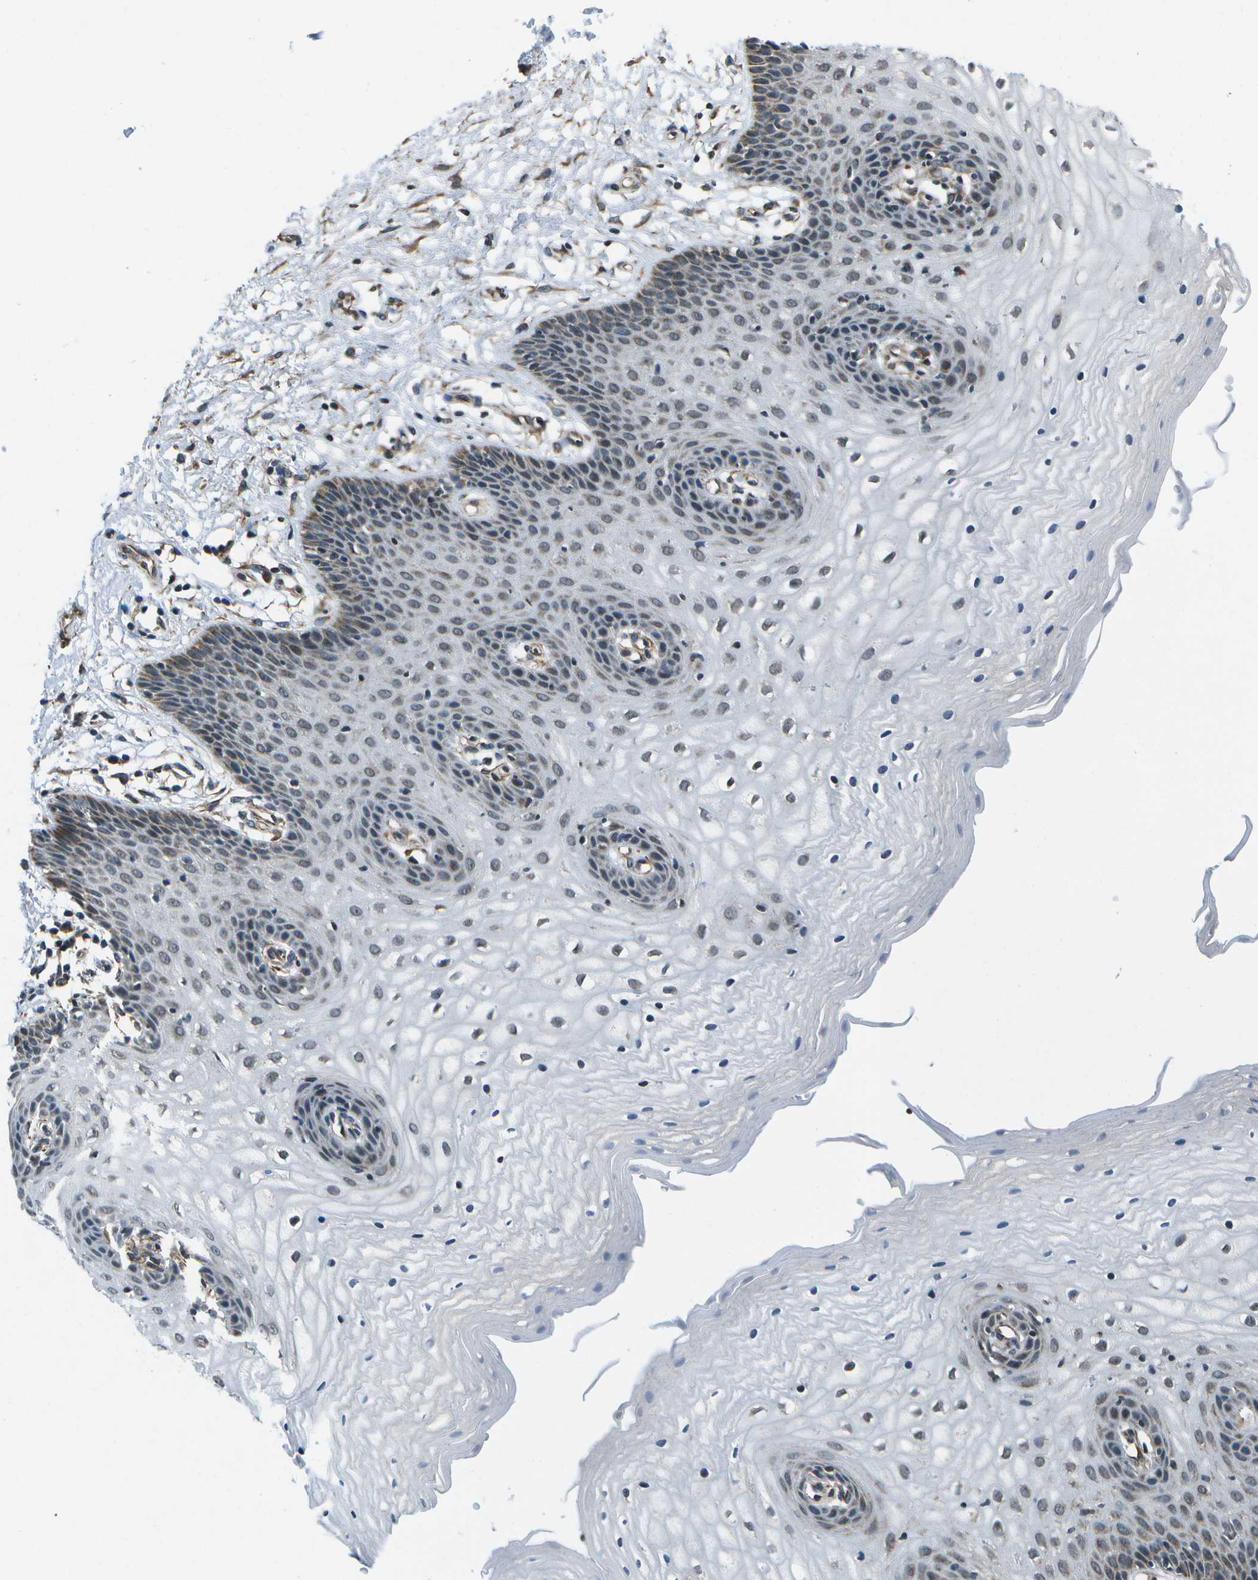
{"staining": {"intensity": "weak", "quantity": "<25%", "location": "cytoplasmic/membranous"}, "tissue": "vagina", "cell_type": "Squamous epithelial cells", "image_type": "normal", "snomed": [{"axis": "morphology", "description": "Normal tissue, NOS"}, {"axis": "topography", "description": "Vagina"}], "caption": "There is no significant staining in squamous epithelial cells of vagina. (DAB (3,3'-diaminobenzidine) immunohistochemistry (IHC) visualized using brightfield microscopy, high magnification).", "gene": "EIF2AK1", "patient": {"sex": "female", "age": 34}}